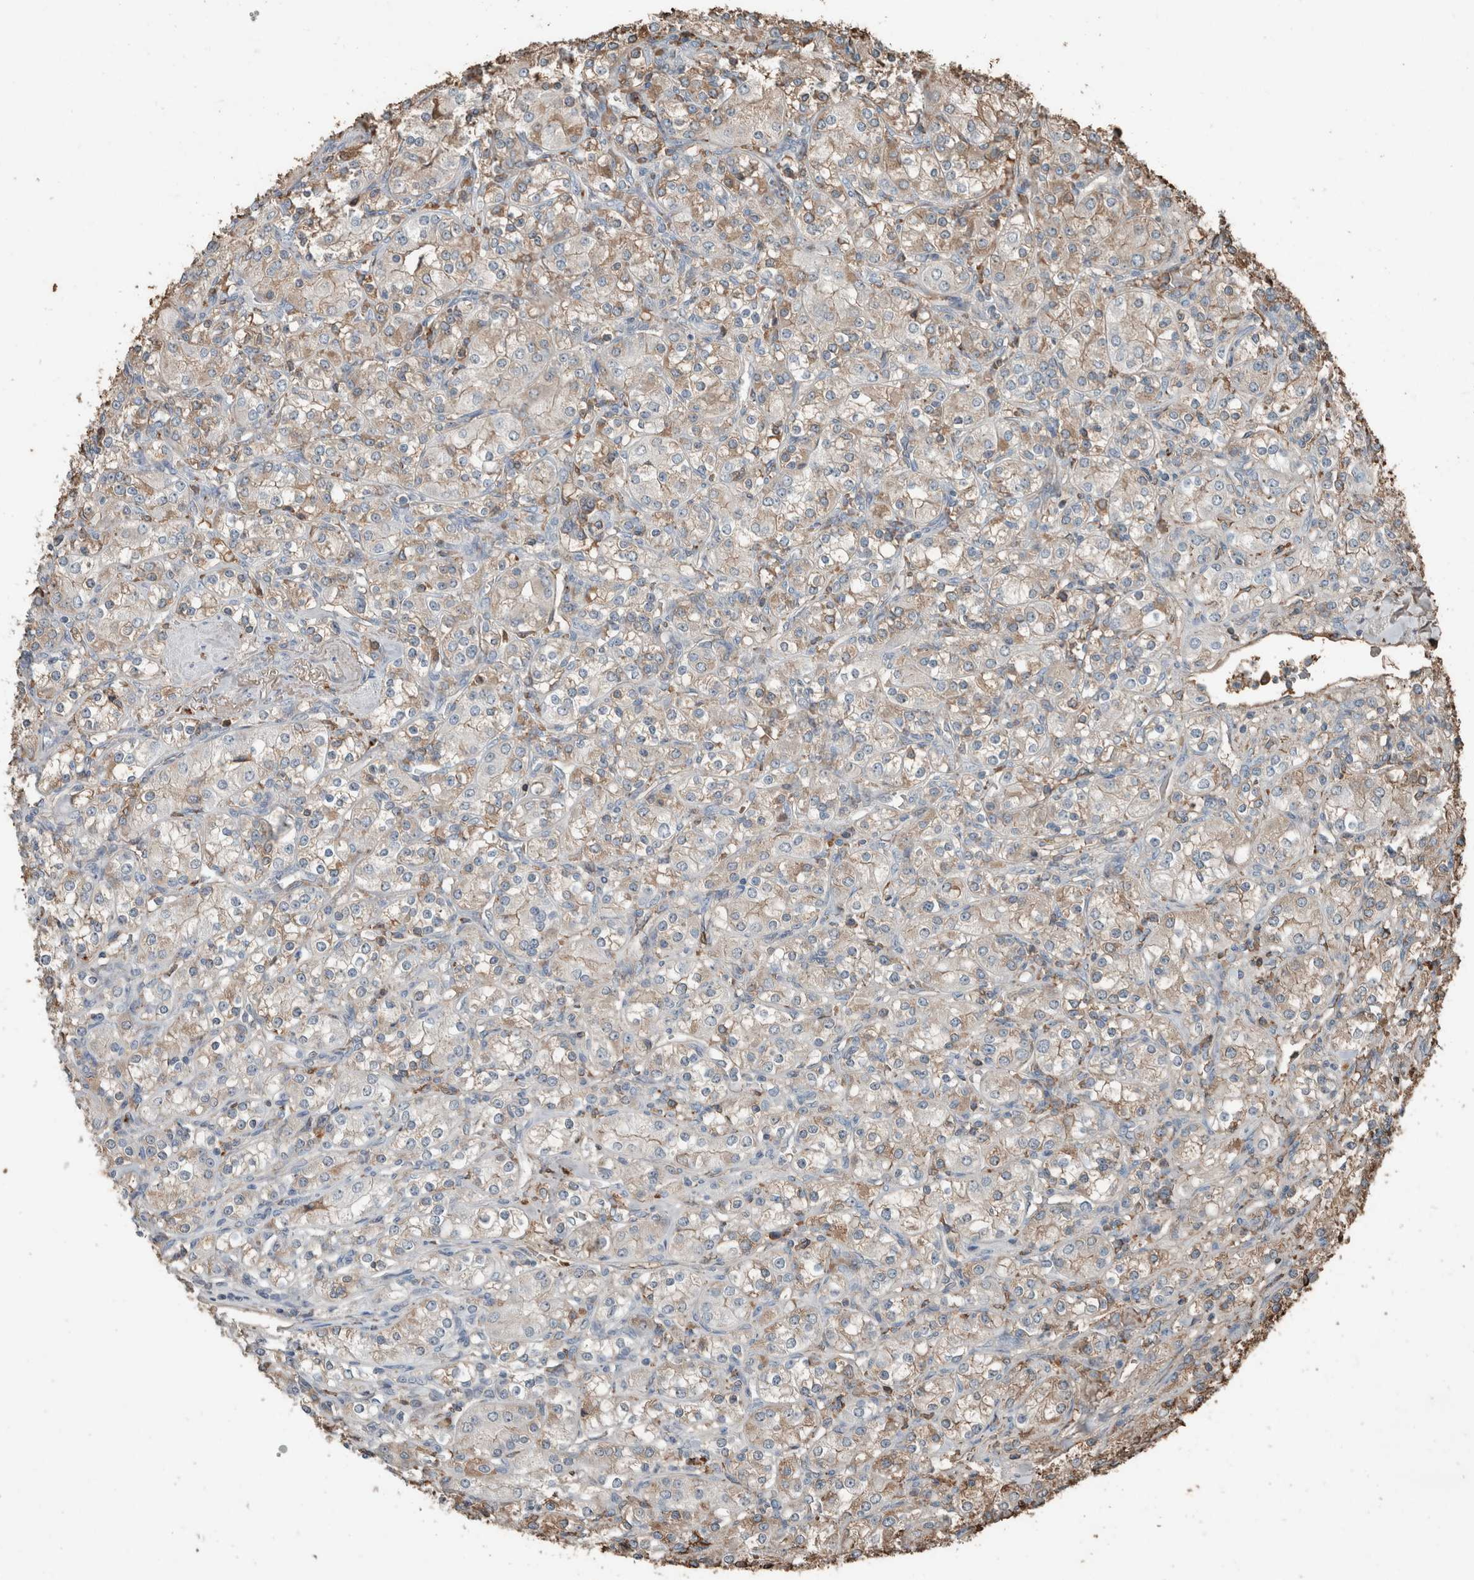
{"staining": {"intensity": "weak", "quantity": "25%-75%", "location": "cytoplasmic/membranous"}, "tissue": "renal cancer", "cell_type": "Tumor cells", "image_type": "cancer", "snomed": [{"axis": "morphology", "description": "Adenocarcinoma, NOS"}, {"axis": "topography", "description": "Kidney"}], "caption": "Weak cytoplasmic/membranous staining is identified in approximately 25%-75% of tumor cells in adenocarcinoma (renal).", "gene": "USP34", "patient": {"sex": "male", "age": 77}}